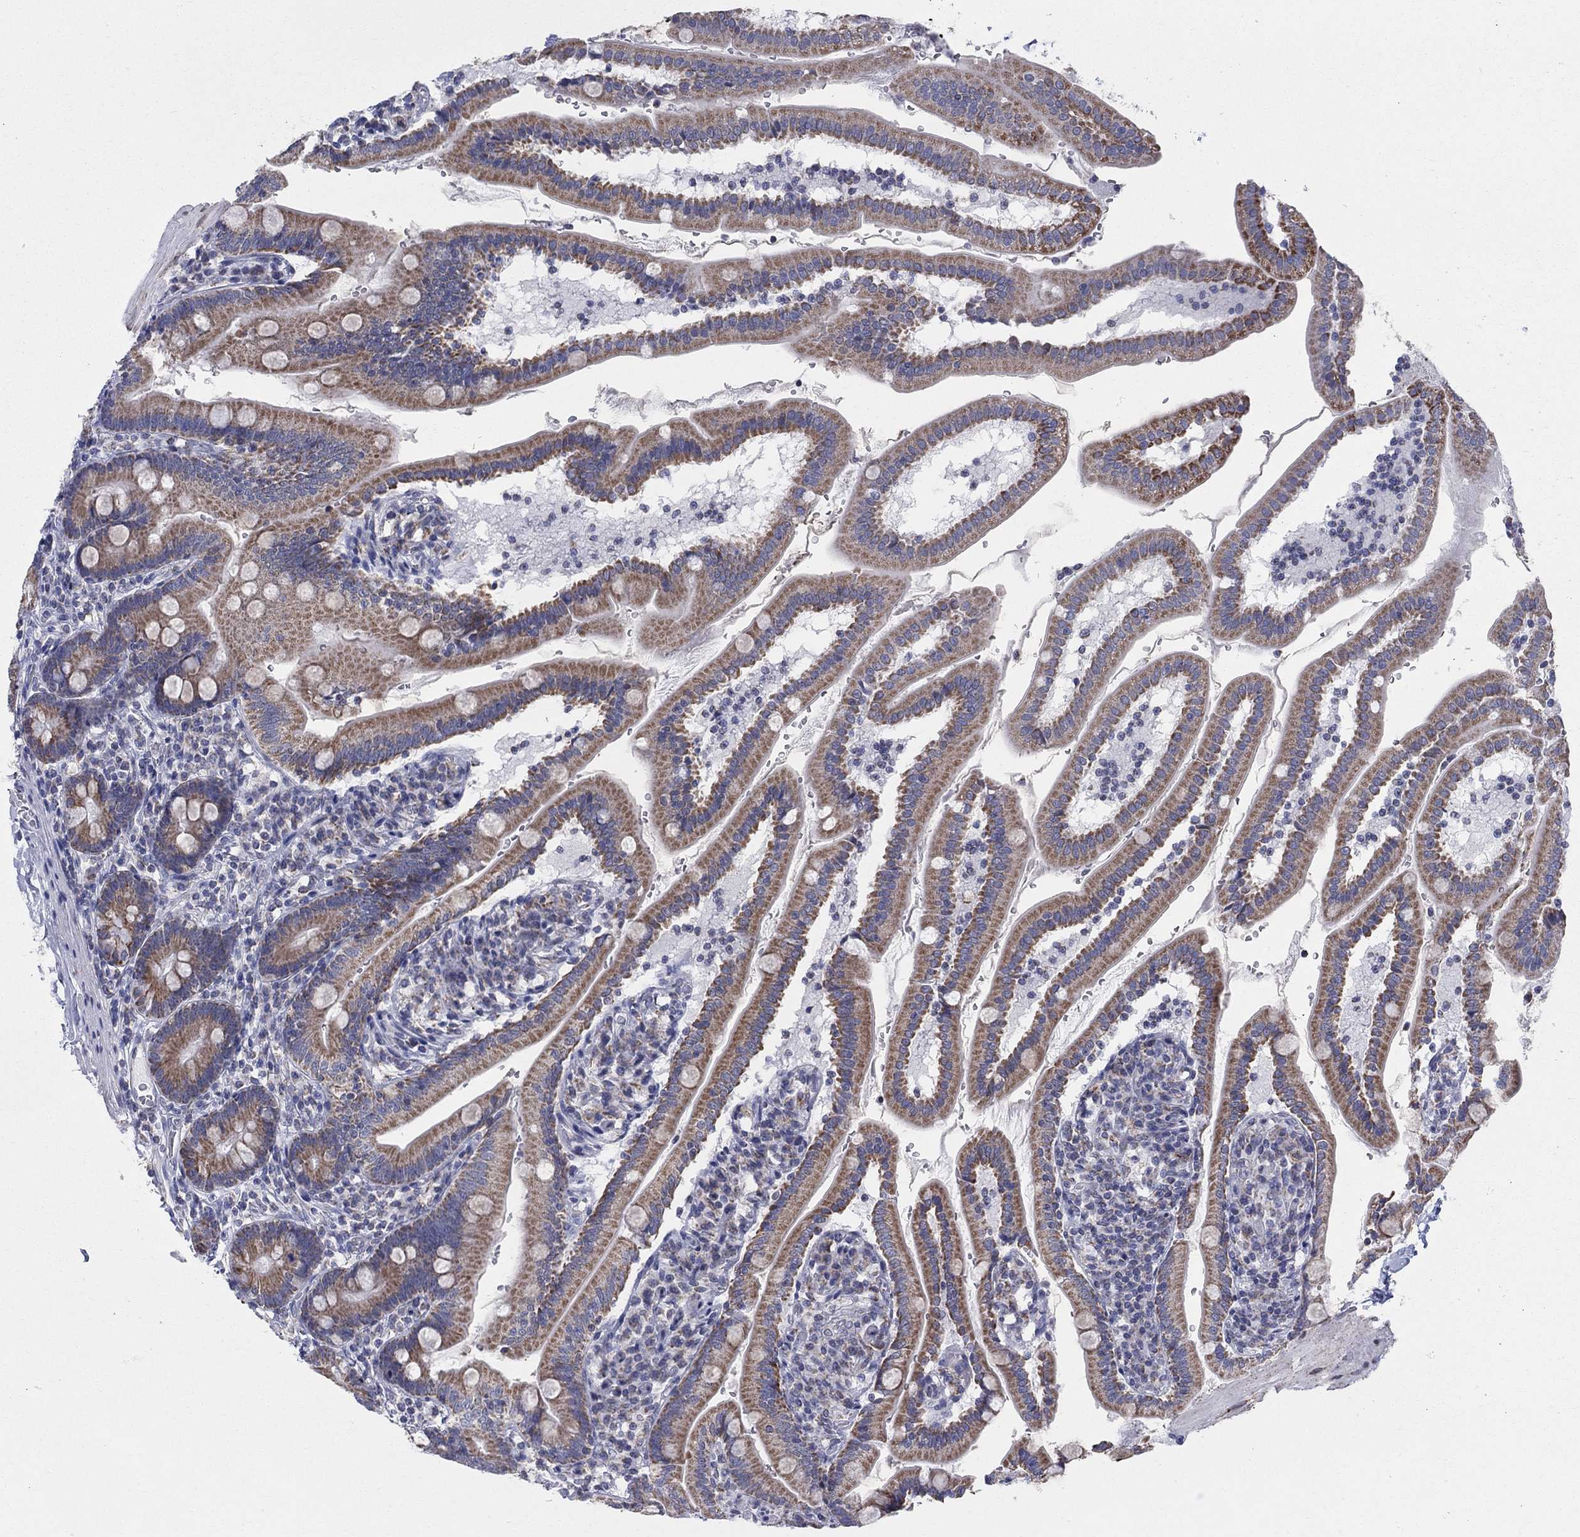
{"staining": {"intensity": "moderate", "quantity": ">75%", "location": "cytoplasmic/membranous"}, "tissue": "duodenum", "cell_type": "Glandular cells", "image_type": "normal", "snomed": [{"axis": "morphology", "description": "Normal tissue, NOS"}, {"axis": "topography", "description": "Duodenum"}], "caption": "DAB immunohistochemical staining of normal human duodenum displays moderate cytoplasmic/membranous protein positivity in approximately >75% of glandular cells.", "gene": "KISS1R", "patient": {"sex": "female", "age": 67}}